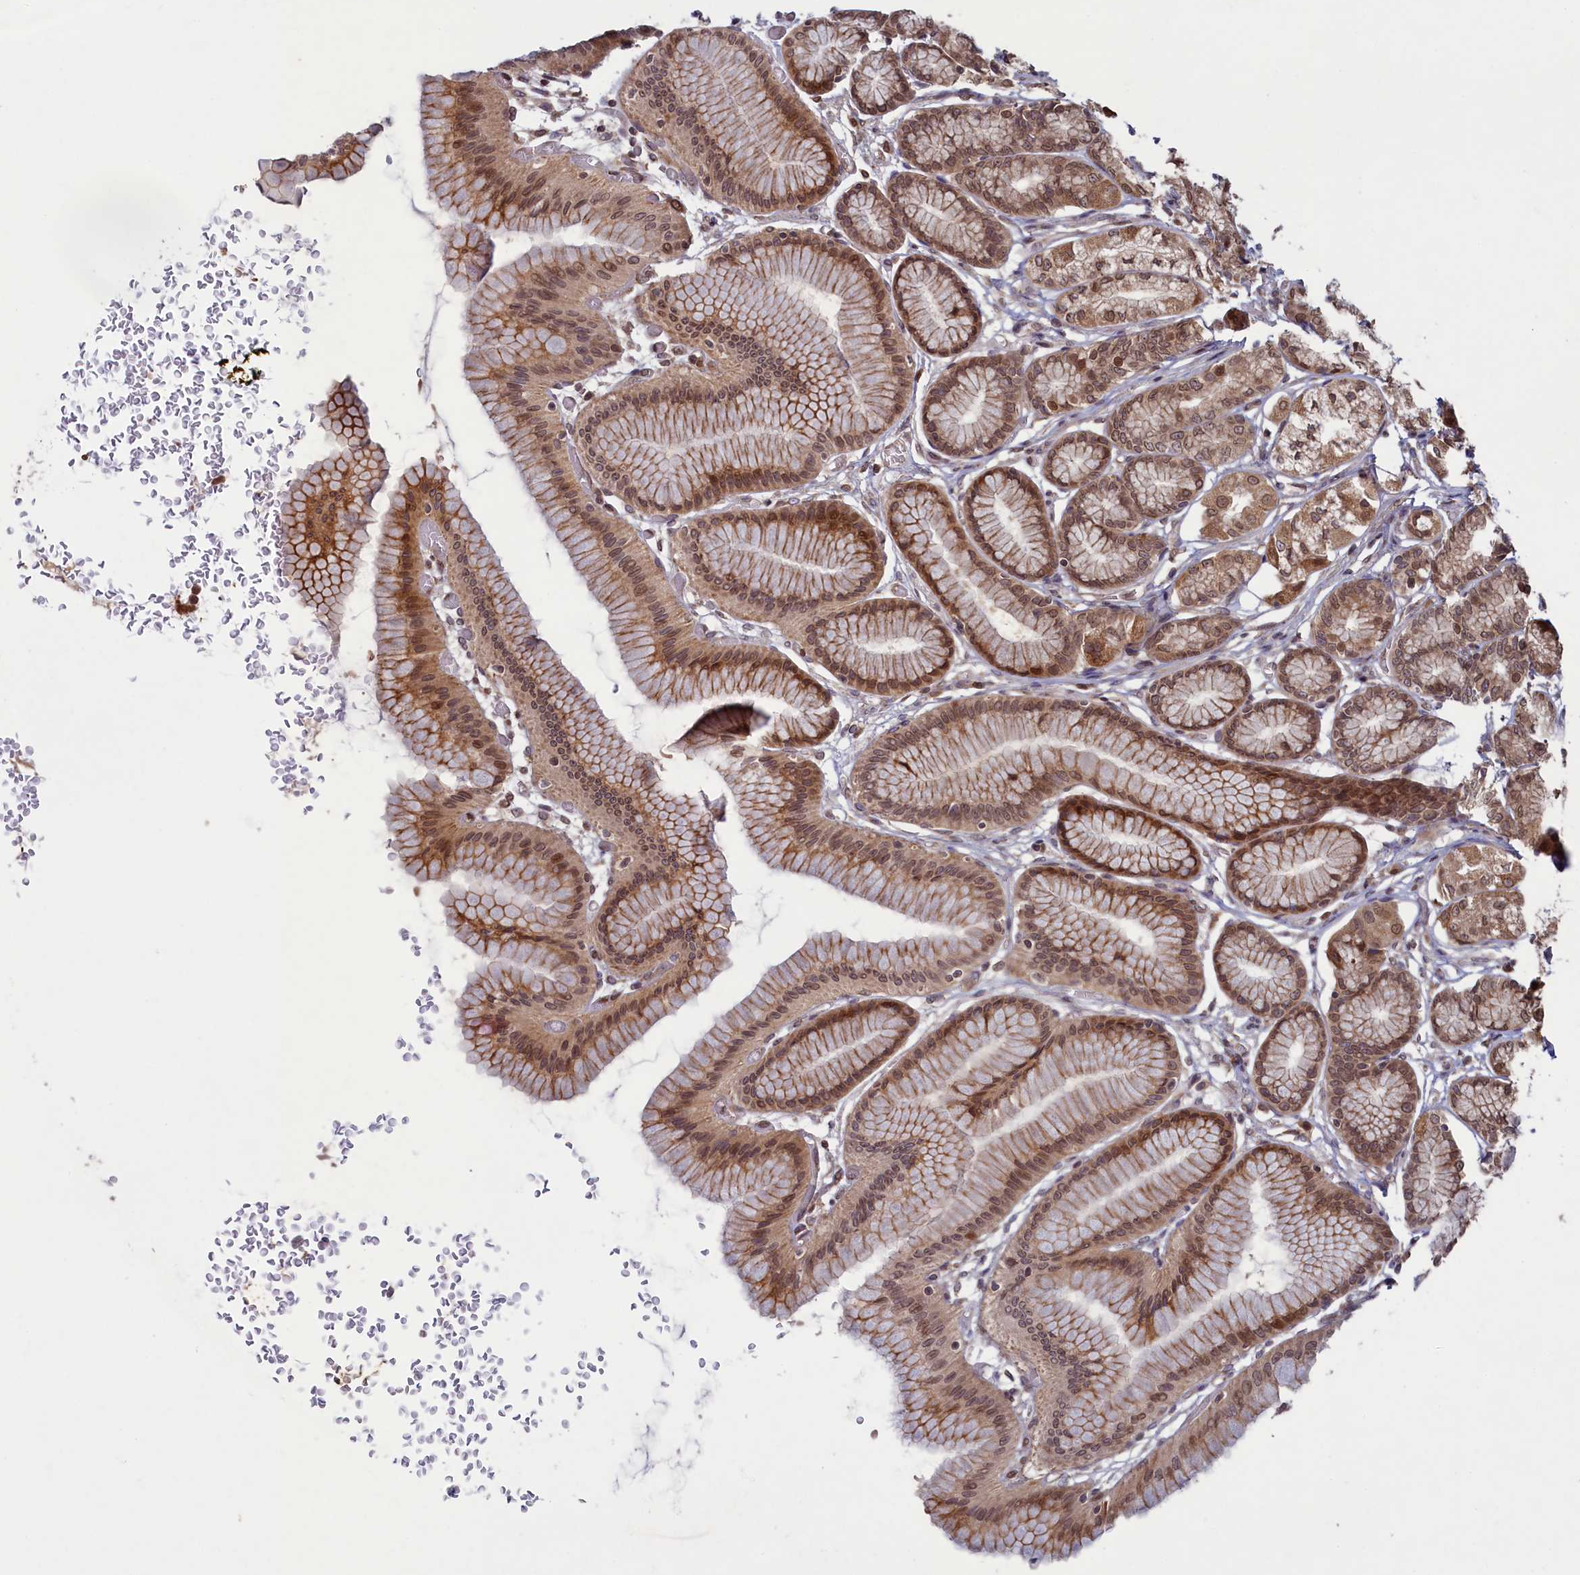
{"staining": {"intensity": "strong", "quantity": ">75%", "location": "cytoplasmic/membranous,nuclear"}, "tissue": "stomach", "cell_type": "Glandular cells", "image_type": "normal", "snomed": [{"axis": "morphology", "description": "Normal tissue, NOS"}, {"axis": "morphology", "description": "Adenocarcinoma, NOS"}, {"axis": "morphology", "description": "Adenocarcinoma, High grade"}, {"axis": "topography", "description": "Stomach, upper"}, {"axis": "topography", "description": "Stomach"}], "caption": "IHC staining of unremarkable stomach, which reveals high levels of strong cytoplasmic/membranous,nuclear expression in about >75% of glandular cells indicating strong cytoplasmic/membranous,nuclear protein expression. The staining was performed using DAB (brown) for protein detection and nuclei were counterstained in hematoxylin (blue).", "gene": "NAE1", "patient": {"sex": "female", "age": 65}}